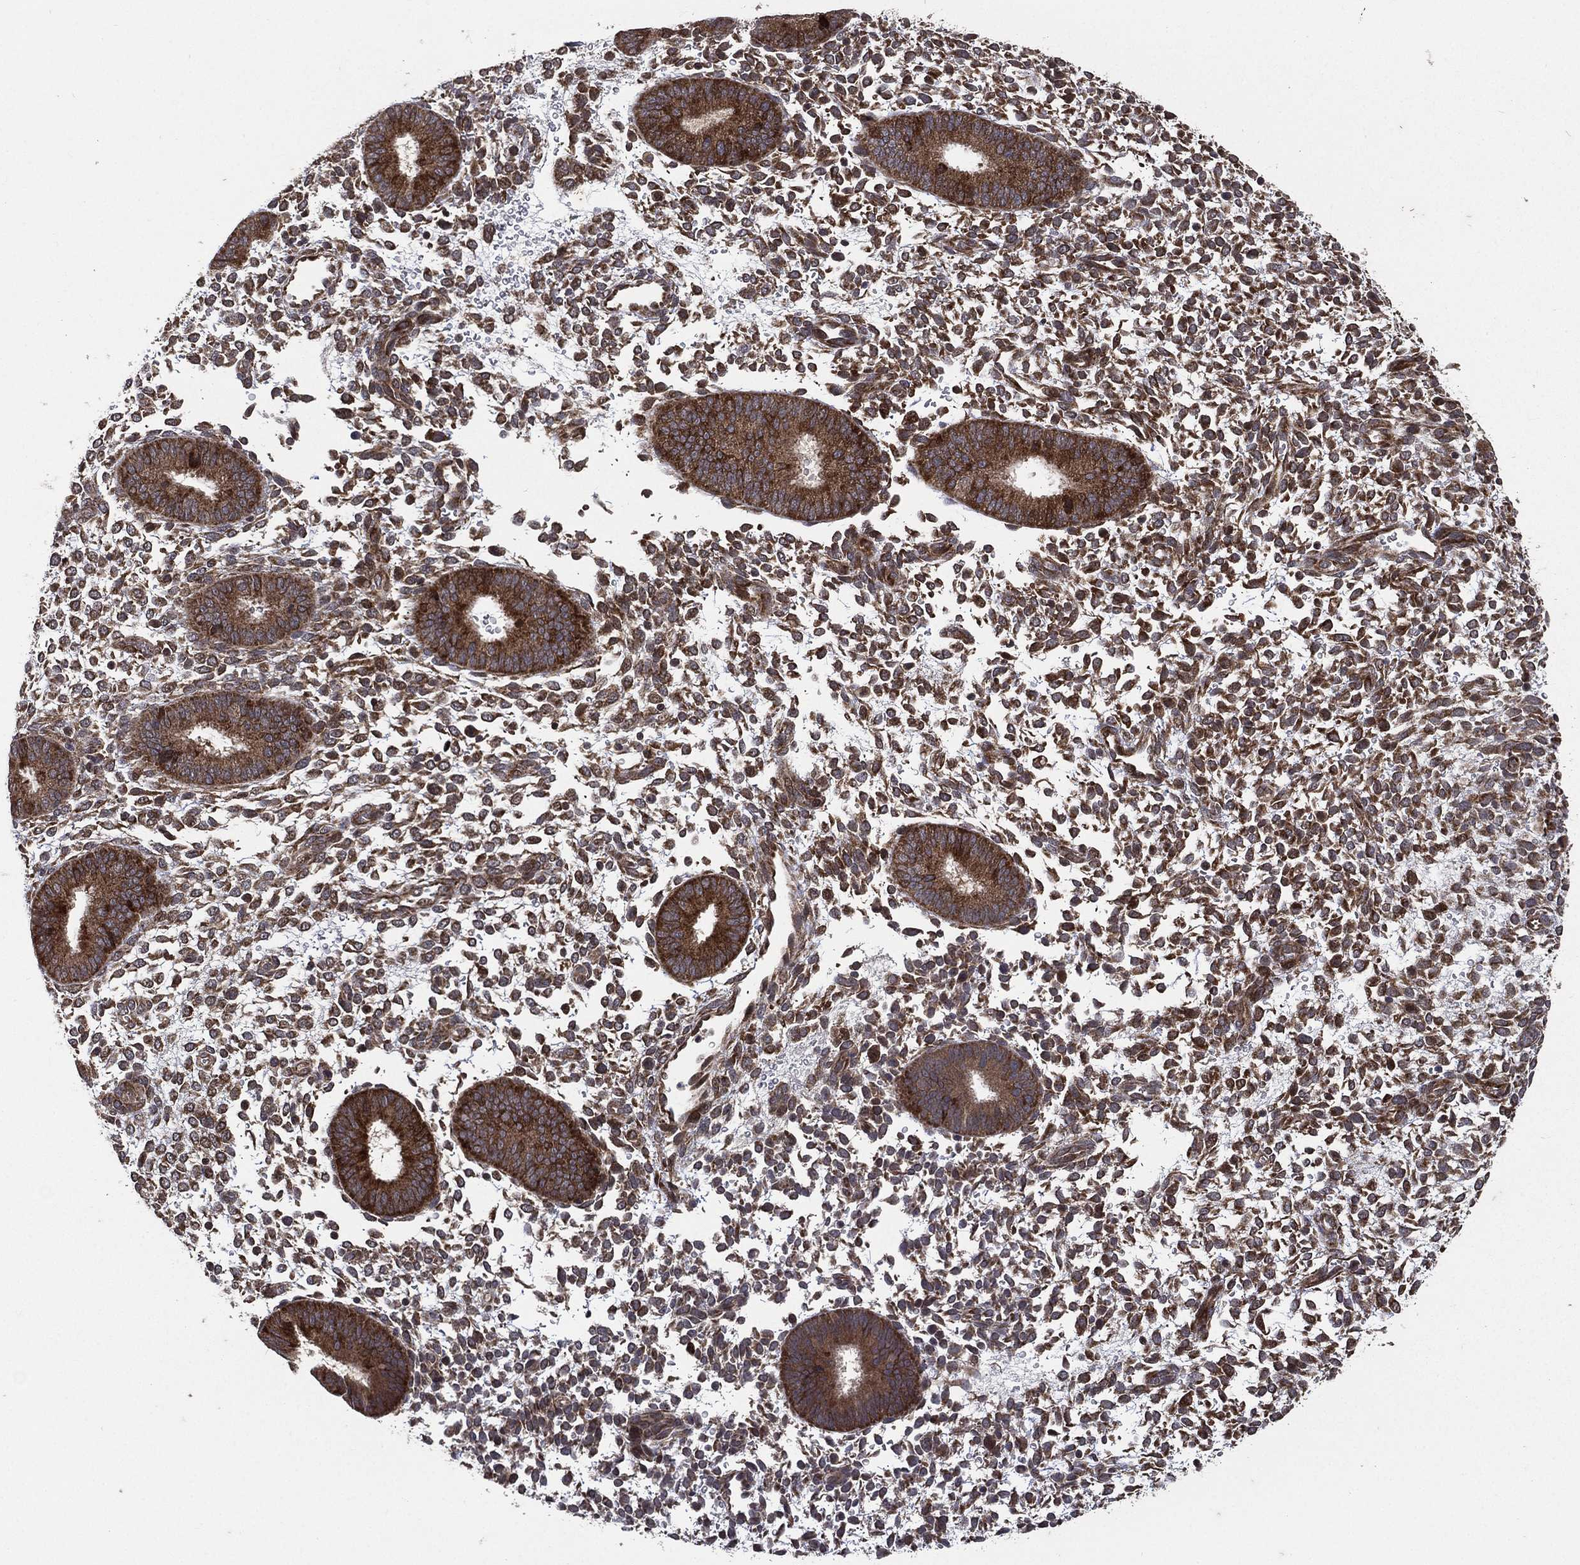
{"staining": {"intensity": "strong", "quantity": "25%-75%", "location": "cytoplasmic/membranous"}, "tissue": "endometrium", "cell_type": "Cells in endometrial stroma", "image_type": "normal", "snomed": [{"axis": "morphology", "description": "Normal tissue, NOS"}, {"axis": "topography", "description": "Endometrium"}], "caption": "This photomicrograph shows benign endometrium stained with immunohistochemistry (IHC) to label a protein in brown. The cytoplasmic/membranous of cells in endometrial stroma show strong positivity for the protein. Nuclei are counter-stained blue.", "gene": "RAB11FIP4", "patient": {"sex": "female", "age": 39}}